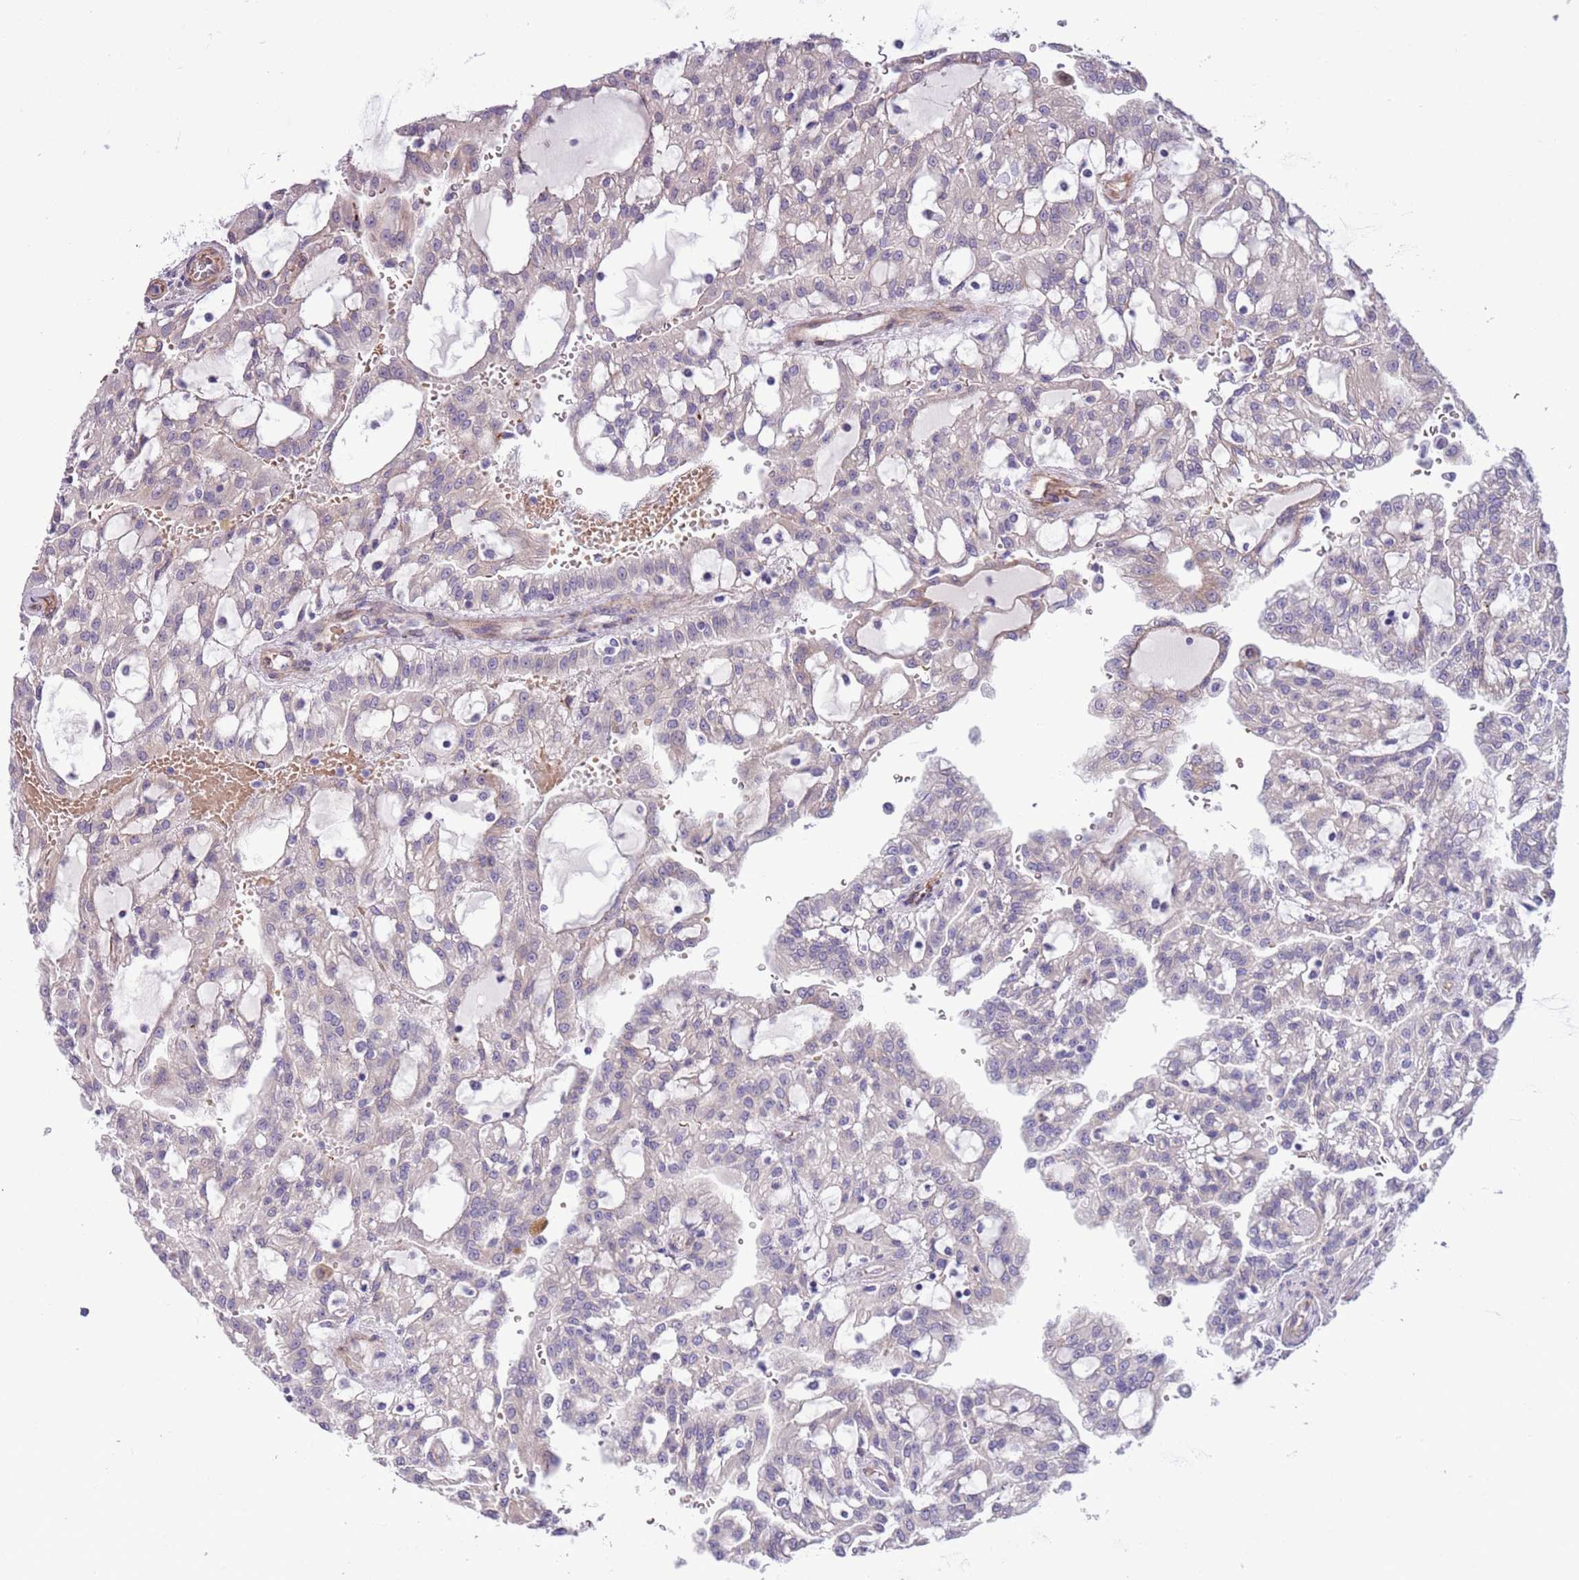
{"staining": {"intensity": "moderate", "quantity": "<25%", "location": "cytoplasmic/membranous"}, "tissue": "renal cancer", "cell_type": "Tumor cells", "image_type": "cancer", "snomed": [{"axis": "morphology", "description": "Adenocarcinoma, NOS"}, {"axis": "topography", "description": "Kidney"}], "caption": "DAB immunohistochemical staining of renal cancer (adenocarcinoma) reveals moderate cytoplasmic/membranous protein positivity in approximately <25% of tumor cells. The staining is performed using DAB brown chromogen to label protein expression. The nuclei are counter-stained blue using hematoxylin.", "gene": "MRPL32", "patient": {"sex": "male", "age": 63}}